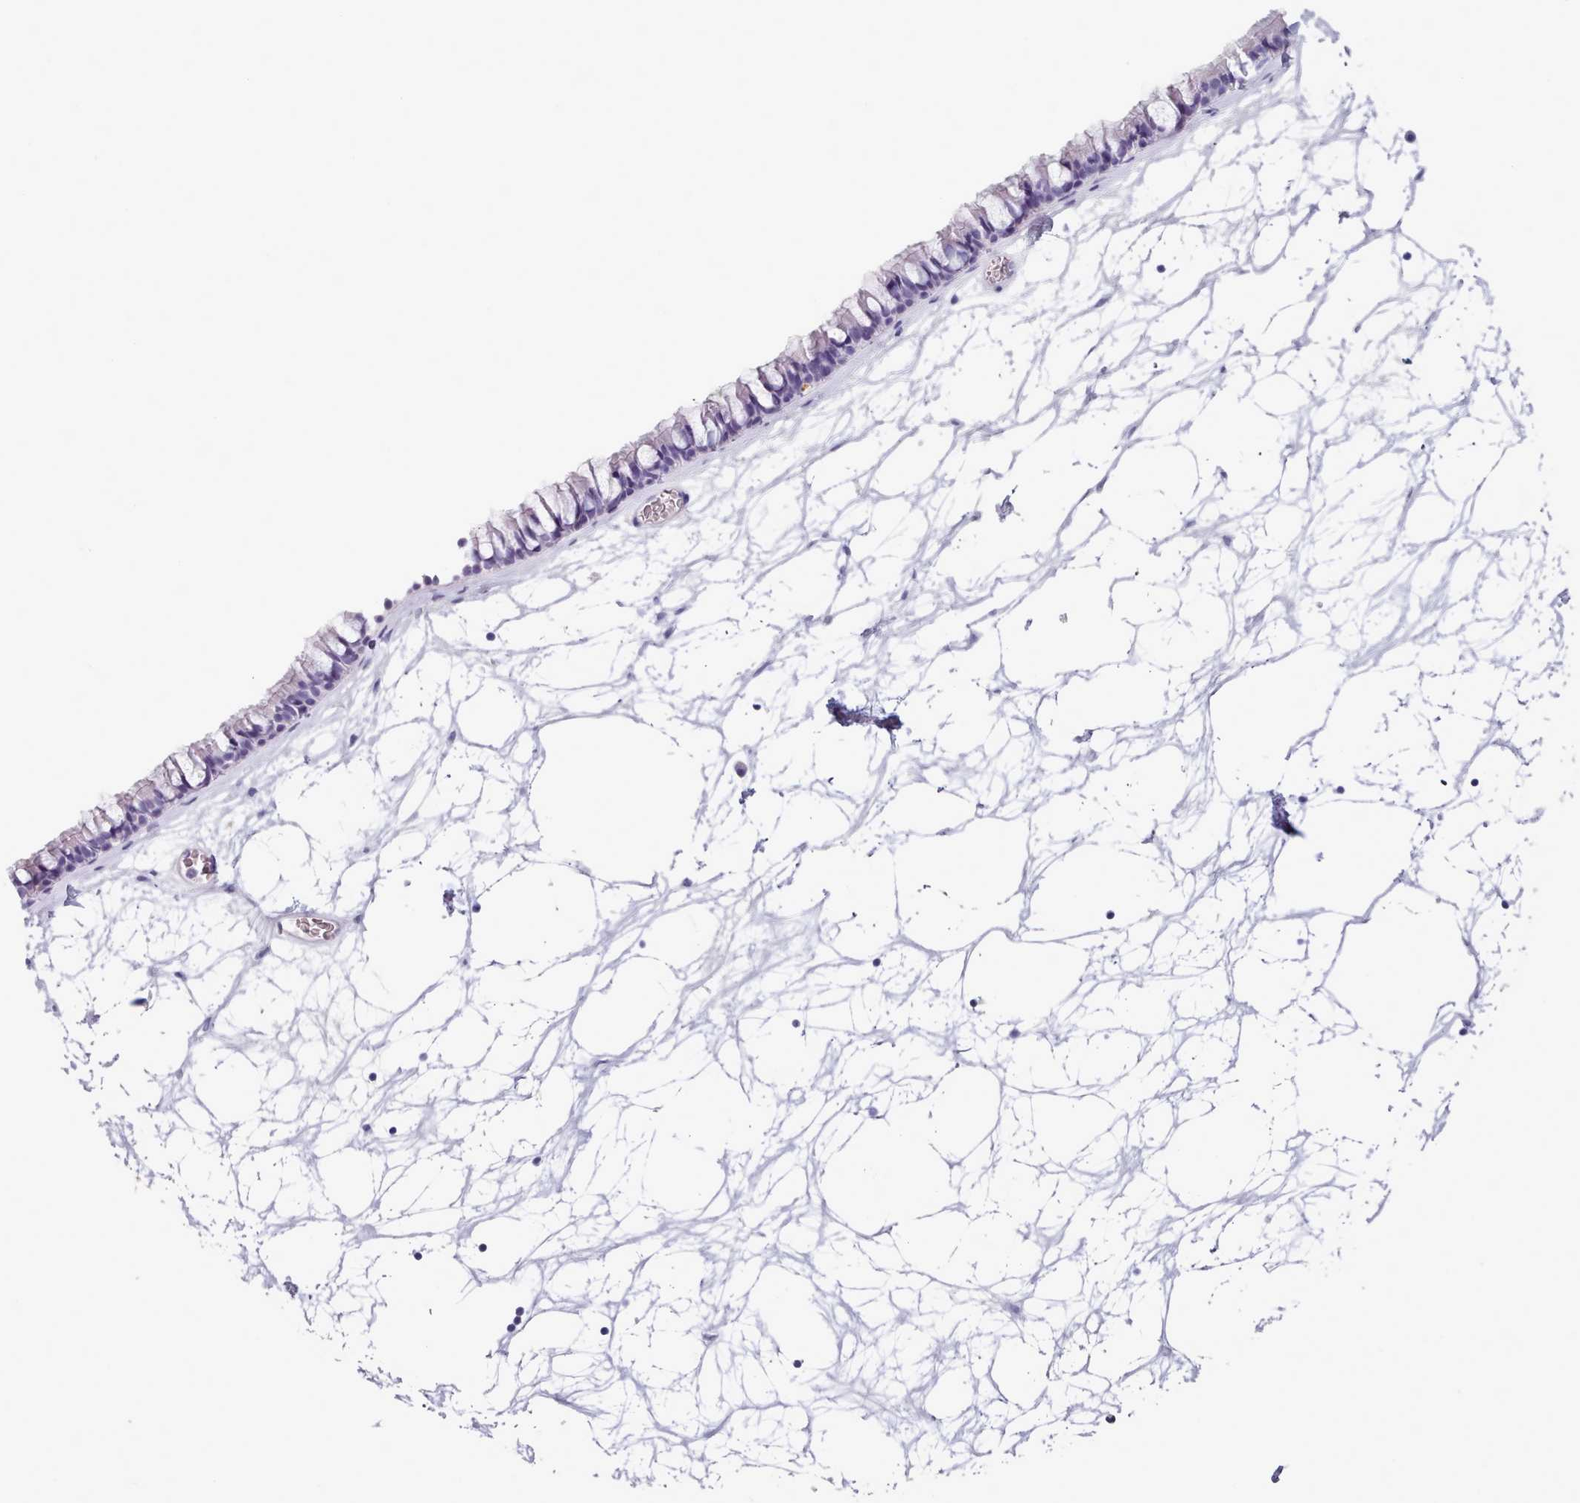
{"staining": {"intensity": "negative", "quantity": "none", "location": "none"}, "tissue": "nasopharynx", "cell_type": "Respiratory epithelial cells", "image_type": "normal", "snomed": [{"axis": "morphology", "description": "Normal tissue, NOS"}, {"axis": "topography", "description": "Nasopharynx"}], "caption": "Respiratory epithelial cells are negative for protein expression in unremarkable human nasopharynx. The staining was performed using DAB (3,3'-diaminobenzidine) to visualize the protein expression in brown, while the nuclei were stained in blue with hematoxylin (Magnification: 20x).", "gene": "ZNF43", "patient": {"sex": "male", "age": 64}}